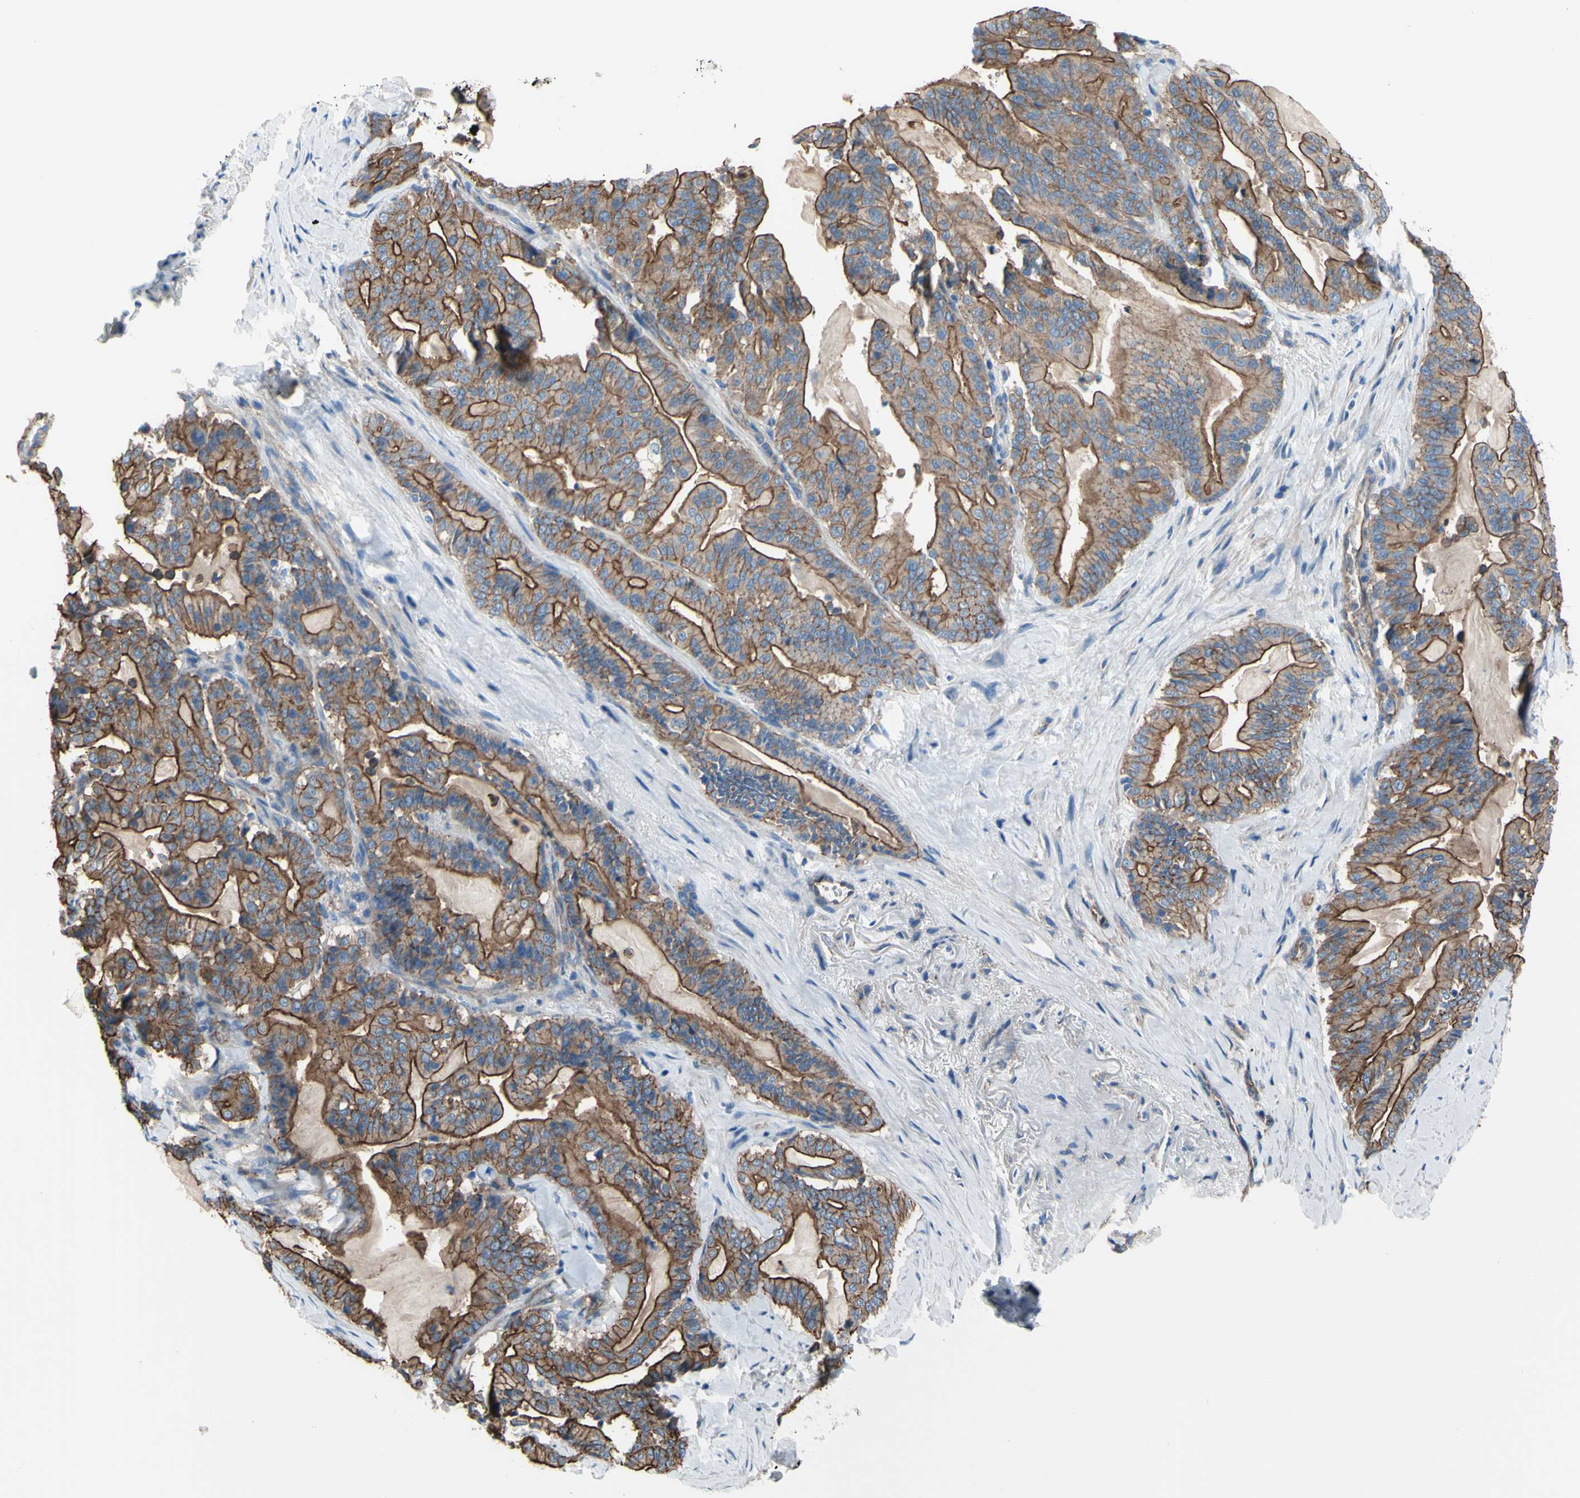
{"staining": {"intensity": "strong", "quantity": ">75%", "location": "cytoplasmic/membranous"}, "tissue": "pancreatic cancer", "cell_type": "Tumor cells", "image_type": "cancer", "snomed": [{"axis": "morphology", "description": "Adenocarcinoma, NOS"}, {"axis": "topography", "description": "Pancreas"}], "caption": "Strong cytoplasmic/membranous staining is present in approximately >75% of tumor cells in pancreatic cancer.", "gene": "TPBG", "patient": {"sex": "male", "age": 63}}